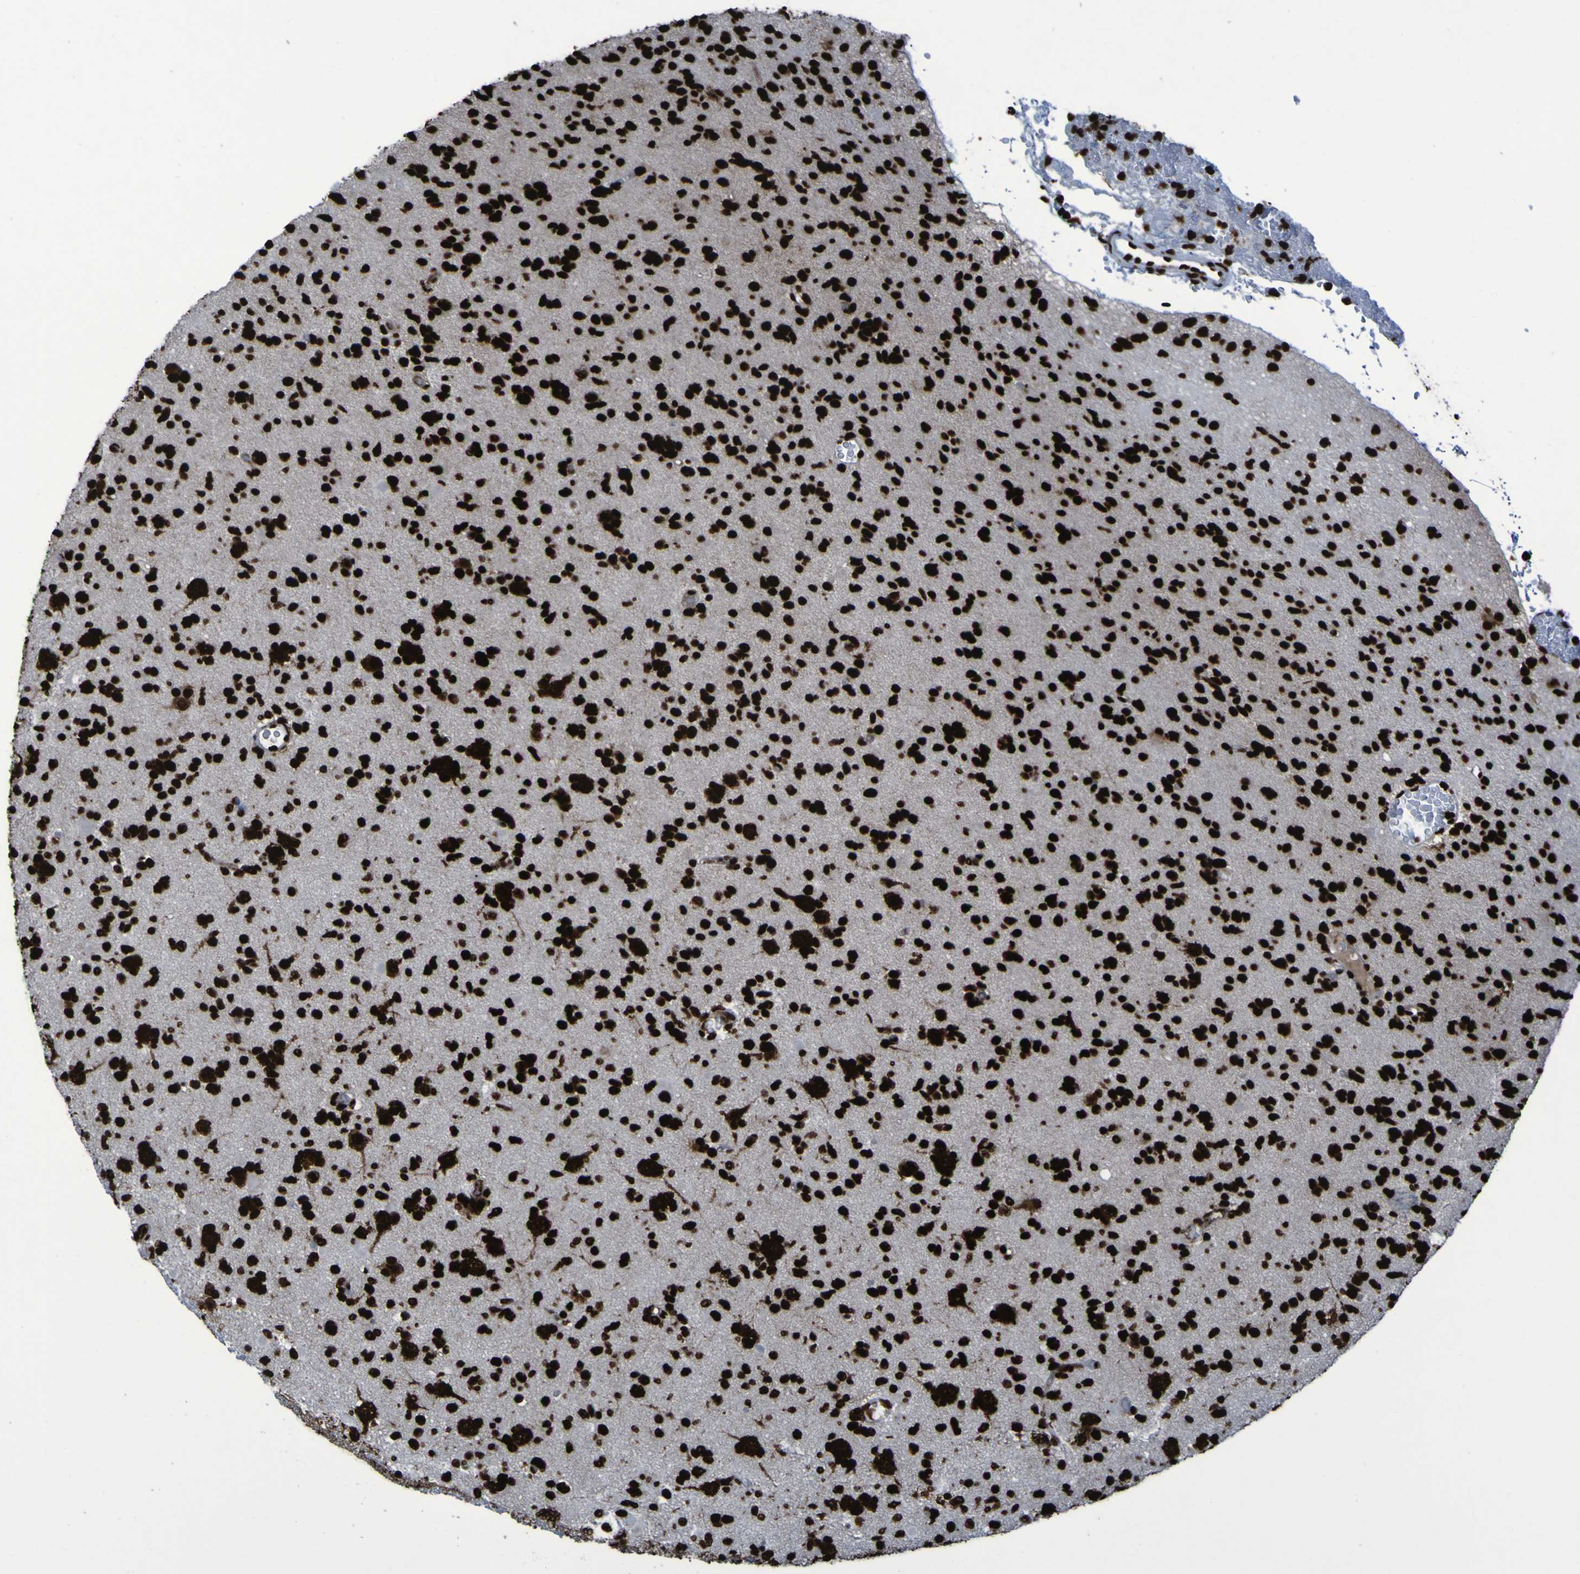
{"staining": {"intensity": "strong", "quantity": ">75%", "location": "nuclear"}, "tissue": "glioma", "cell_type": "Tumor cells", "image_type": "cancer", "snomed": [{"axis": "morphology", "description": "Glioma, malignant, Low grade"}, {"axis": "topography", "description": "Brain"}], "caption": "About >75% of tumor cells in human glioma exhibit strong nuclear protein expression as visualized by brown immunohistochemical staining.", "gene": "NPM1", "patient": {"sex": "female", "age": 22}}